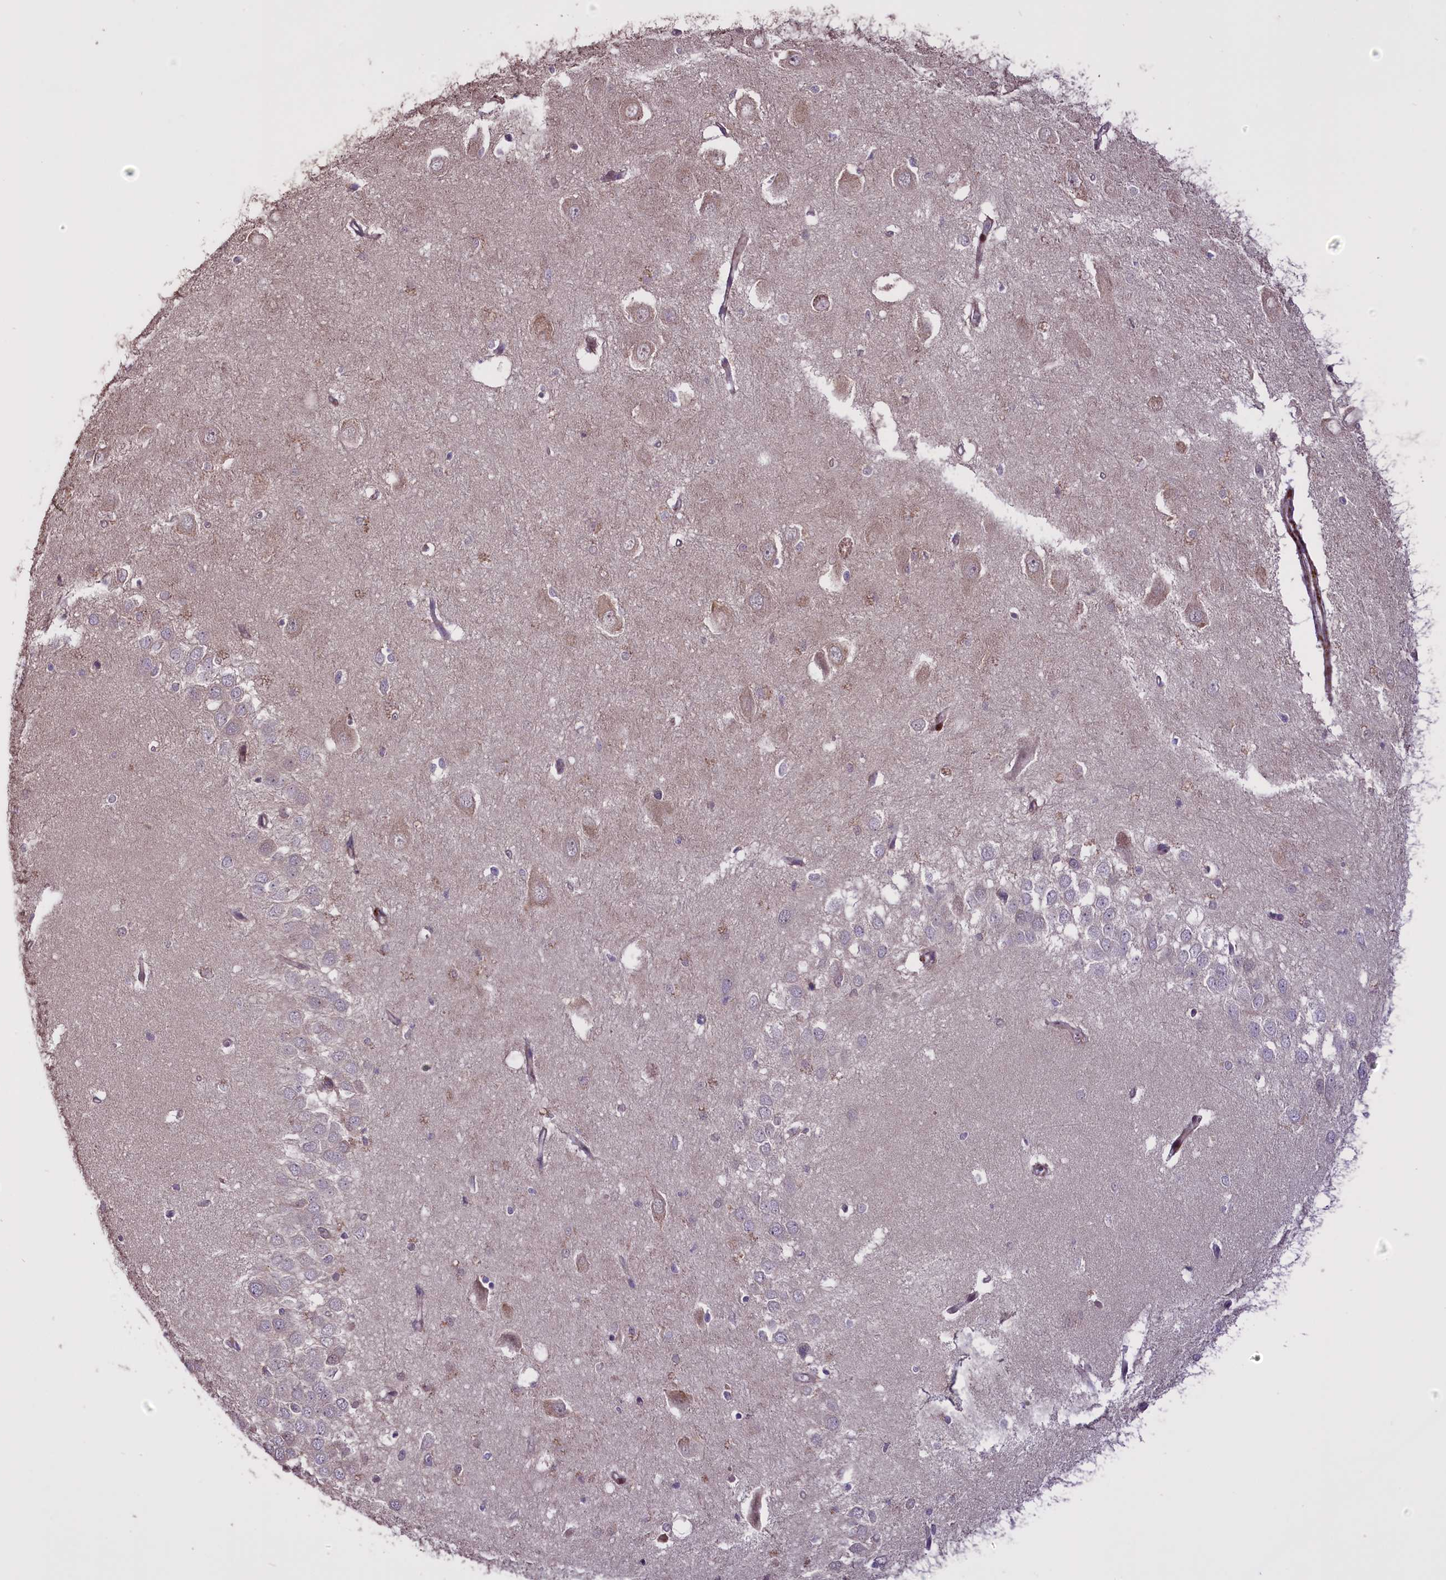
{"staining": {"intensity": "negative", "quantity": "none", "location": "none"}, "tissue": "hippocampus", "cell_type": "Glial cells", "image_type": "normal", "snomed": [{"axis": "morphology", "description": "Normal tissue, NOS"}, {"axis": "topography", "description": "Hippocampus"}], "caption": "Immunohistochemical staining of normal human hippocampus reveals no significant expression in glial cells.", "gene": "ENHO", "patient": {"sex": "female", "age": 64}}